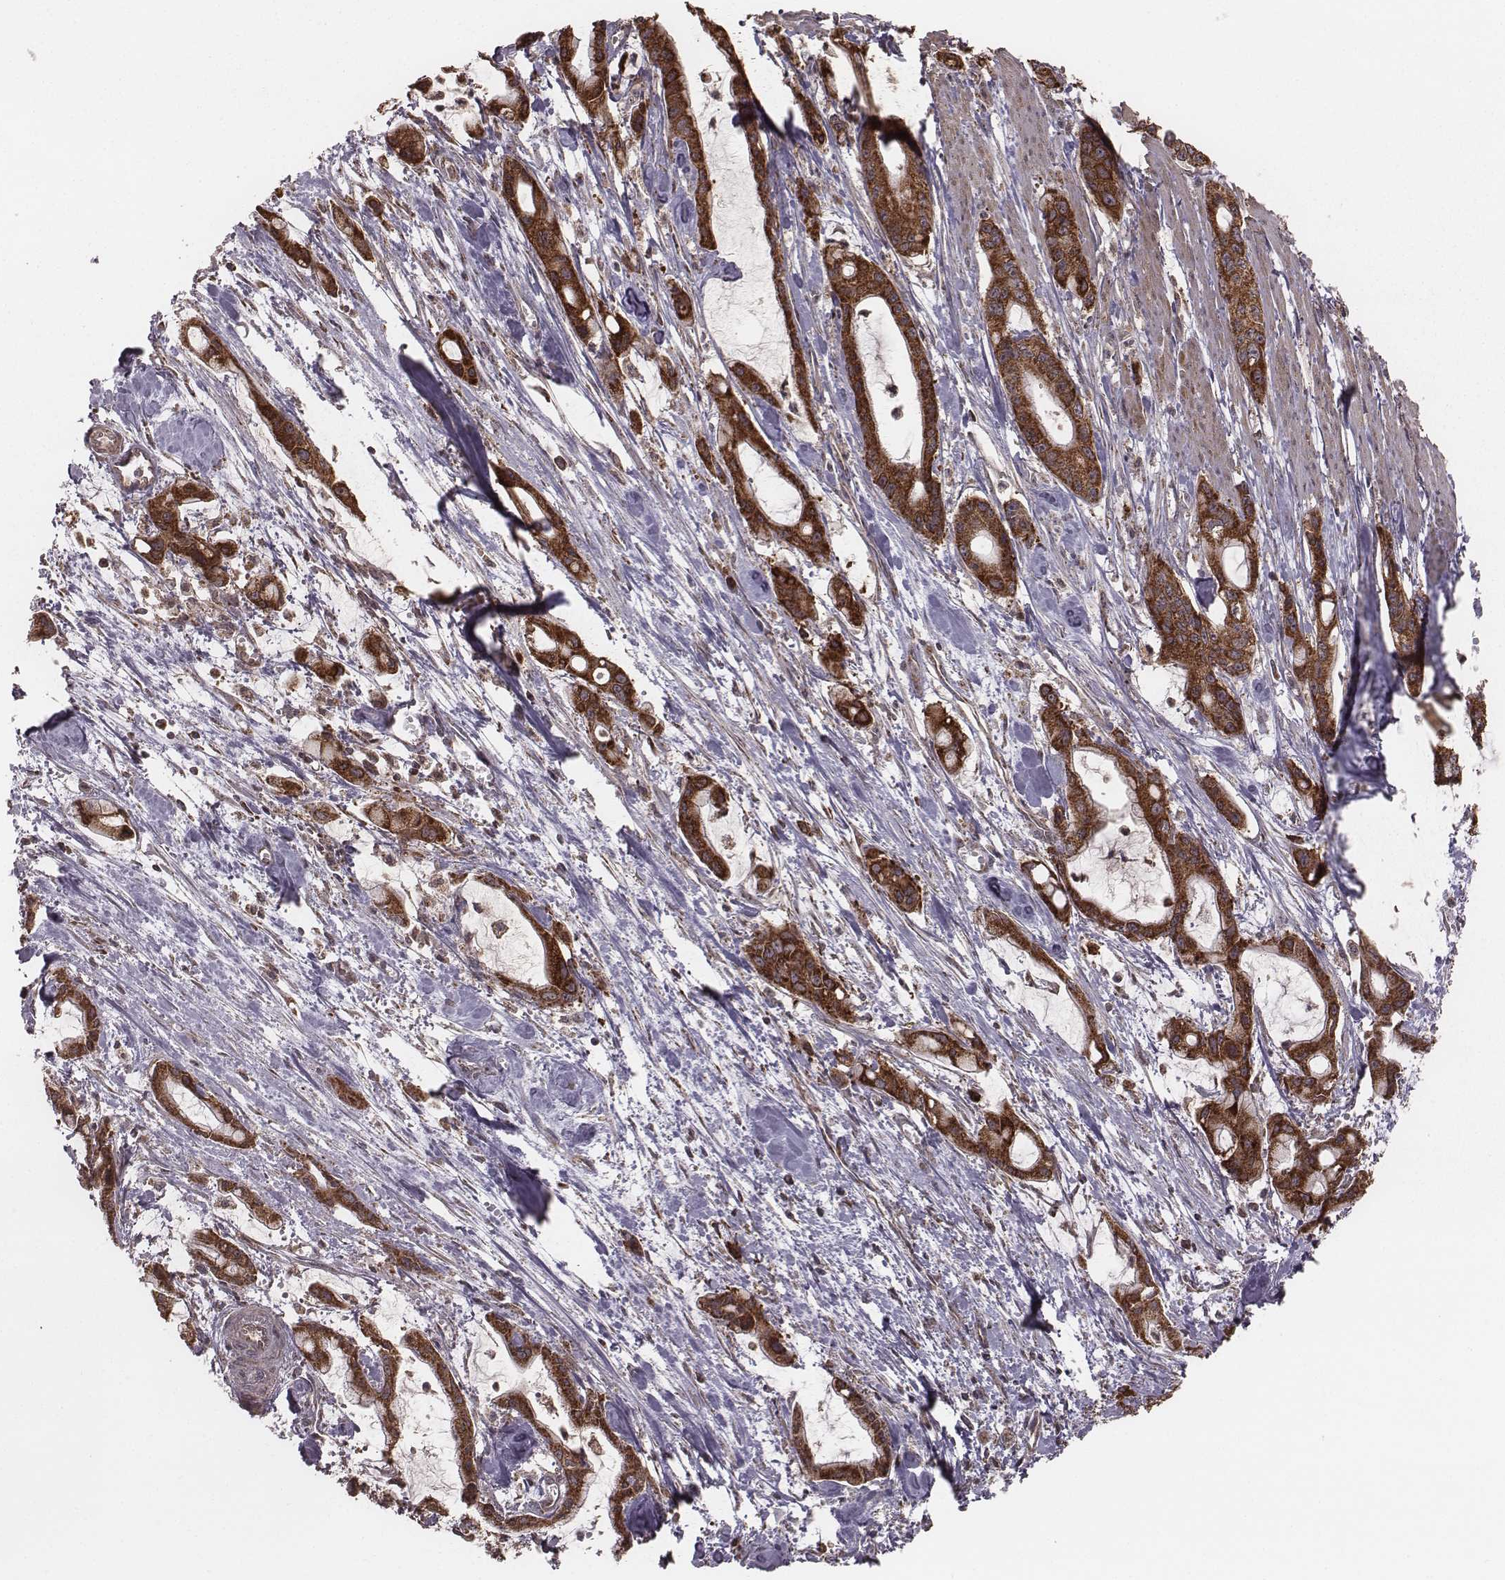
{"staining": {"intensity": "strong", "quantity": ">75%", "location": "cytoplasmic/membranous"}, "tissue": "pancreatic cancer", "cell_type": "Tumor cells", "image_type": "cancer", "snomed": [{"axis": "morphology", "description": "Adenocarcinoma, NOS"}, {"axis": "topography", "description": "Pancreas"}], "caption": "Brown immunohistochemical staining in pancreatic cancer (adenocarcinoma) shows strong cytoplasmic/membranous positivity in about >75% of tumor cells.", "gene": "PDCD2L", "patient": {"sex": "male", "age": 48}}